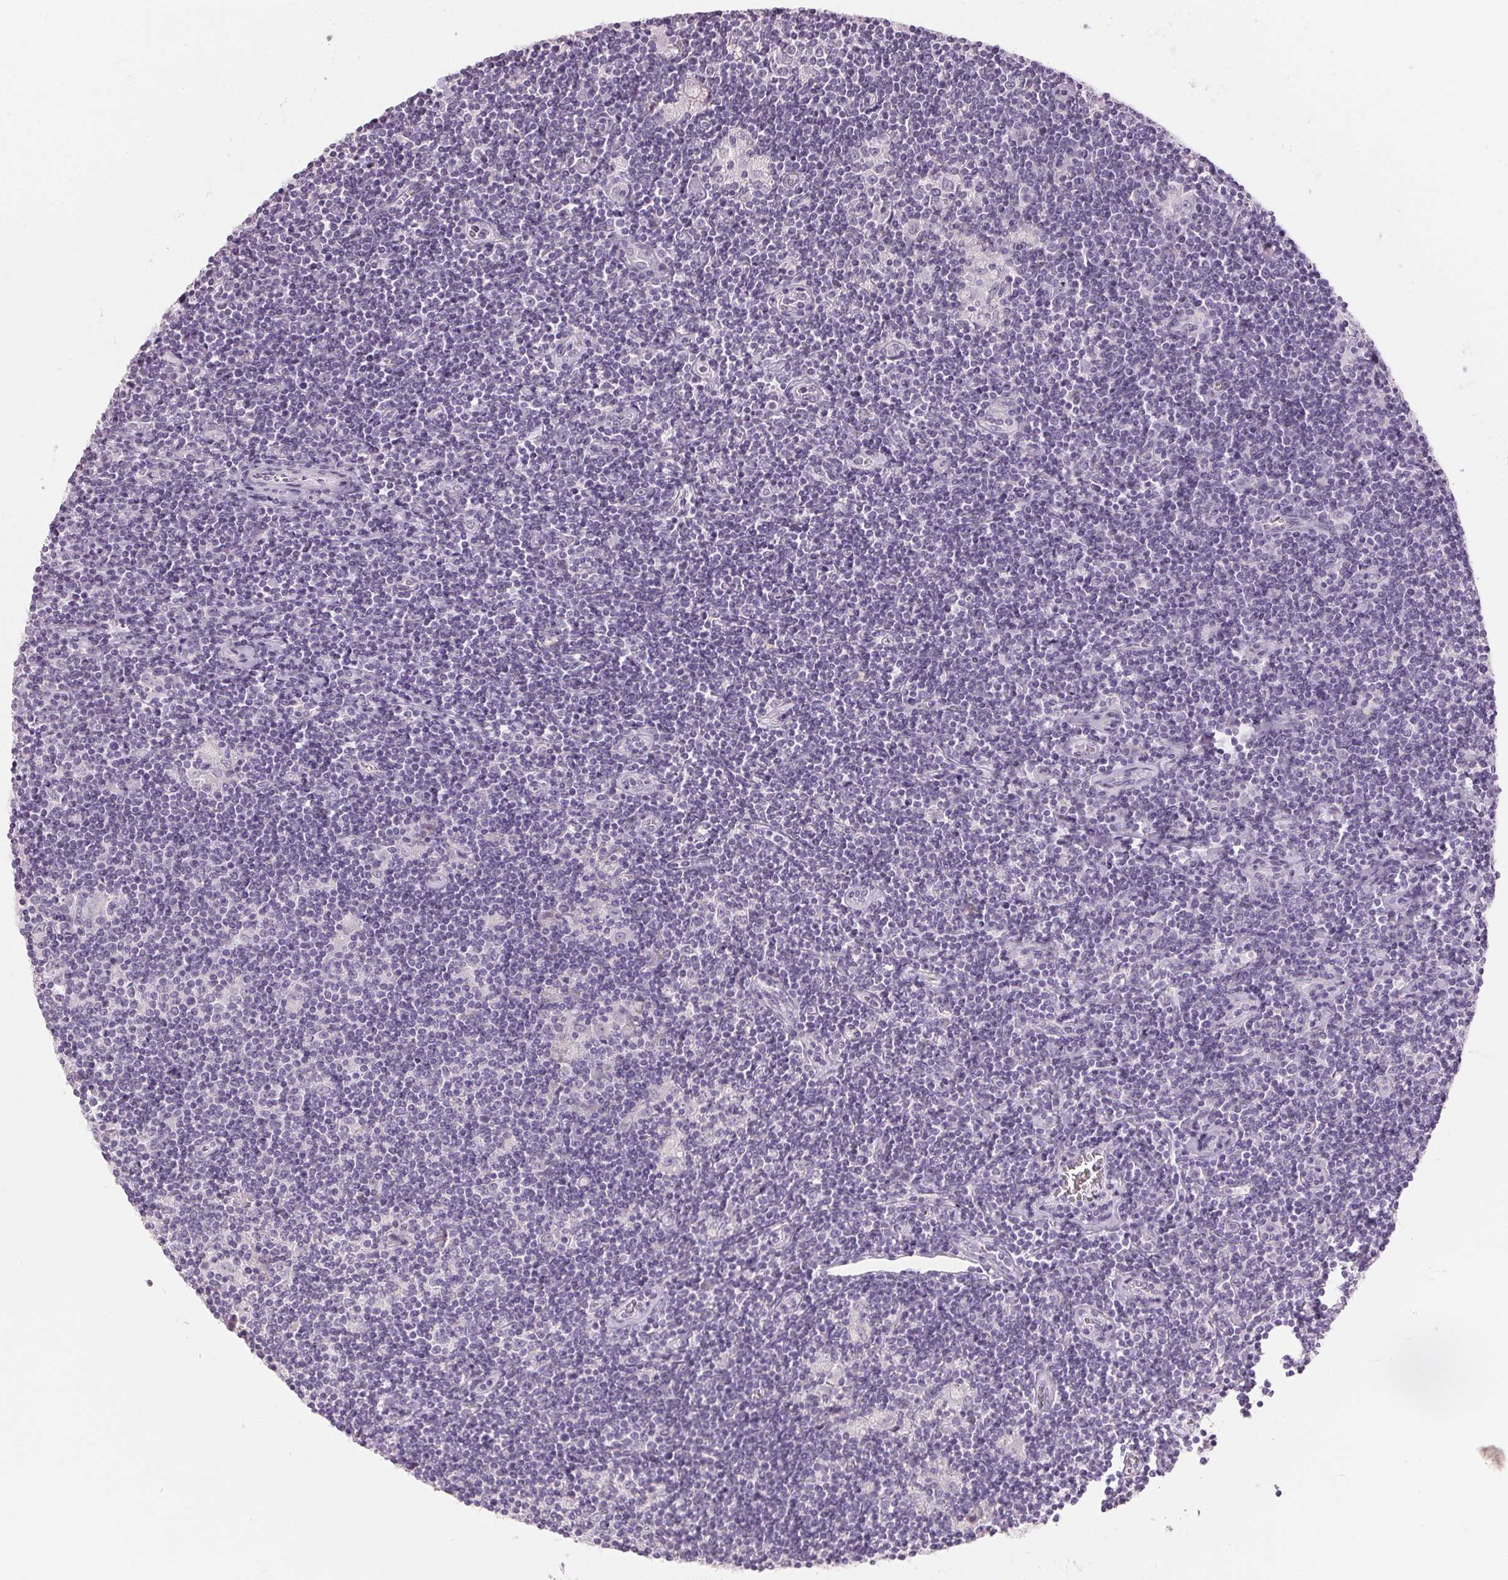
{"staining": {"intensity": "negative", "quantity": "none", "location": "none"}, "tissue": "lymphoma", "cell_type": "Tumor cells", "image_type": "cancer", "snomed": [{"axis": "morphology", "description": "Hodgkin's disease, NOS"}, {"axis": "topography", "description": "Lymph node"}], "caption": "A high-resolution image shows IHC staining of Hodgkin's disease, which demonstrates no significant positivity in tumor cells.", "gene": "IGFBP1", "patient": {"sex": "male", "age": 40}}